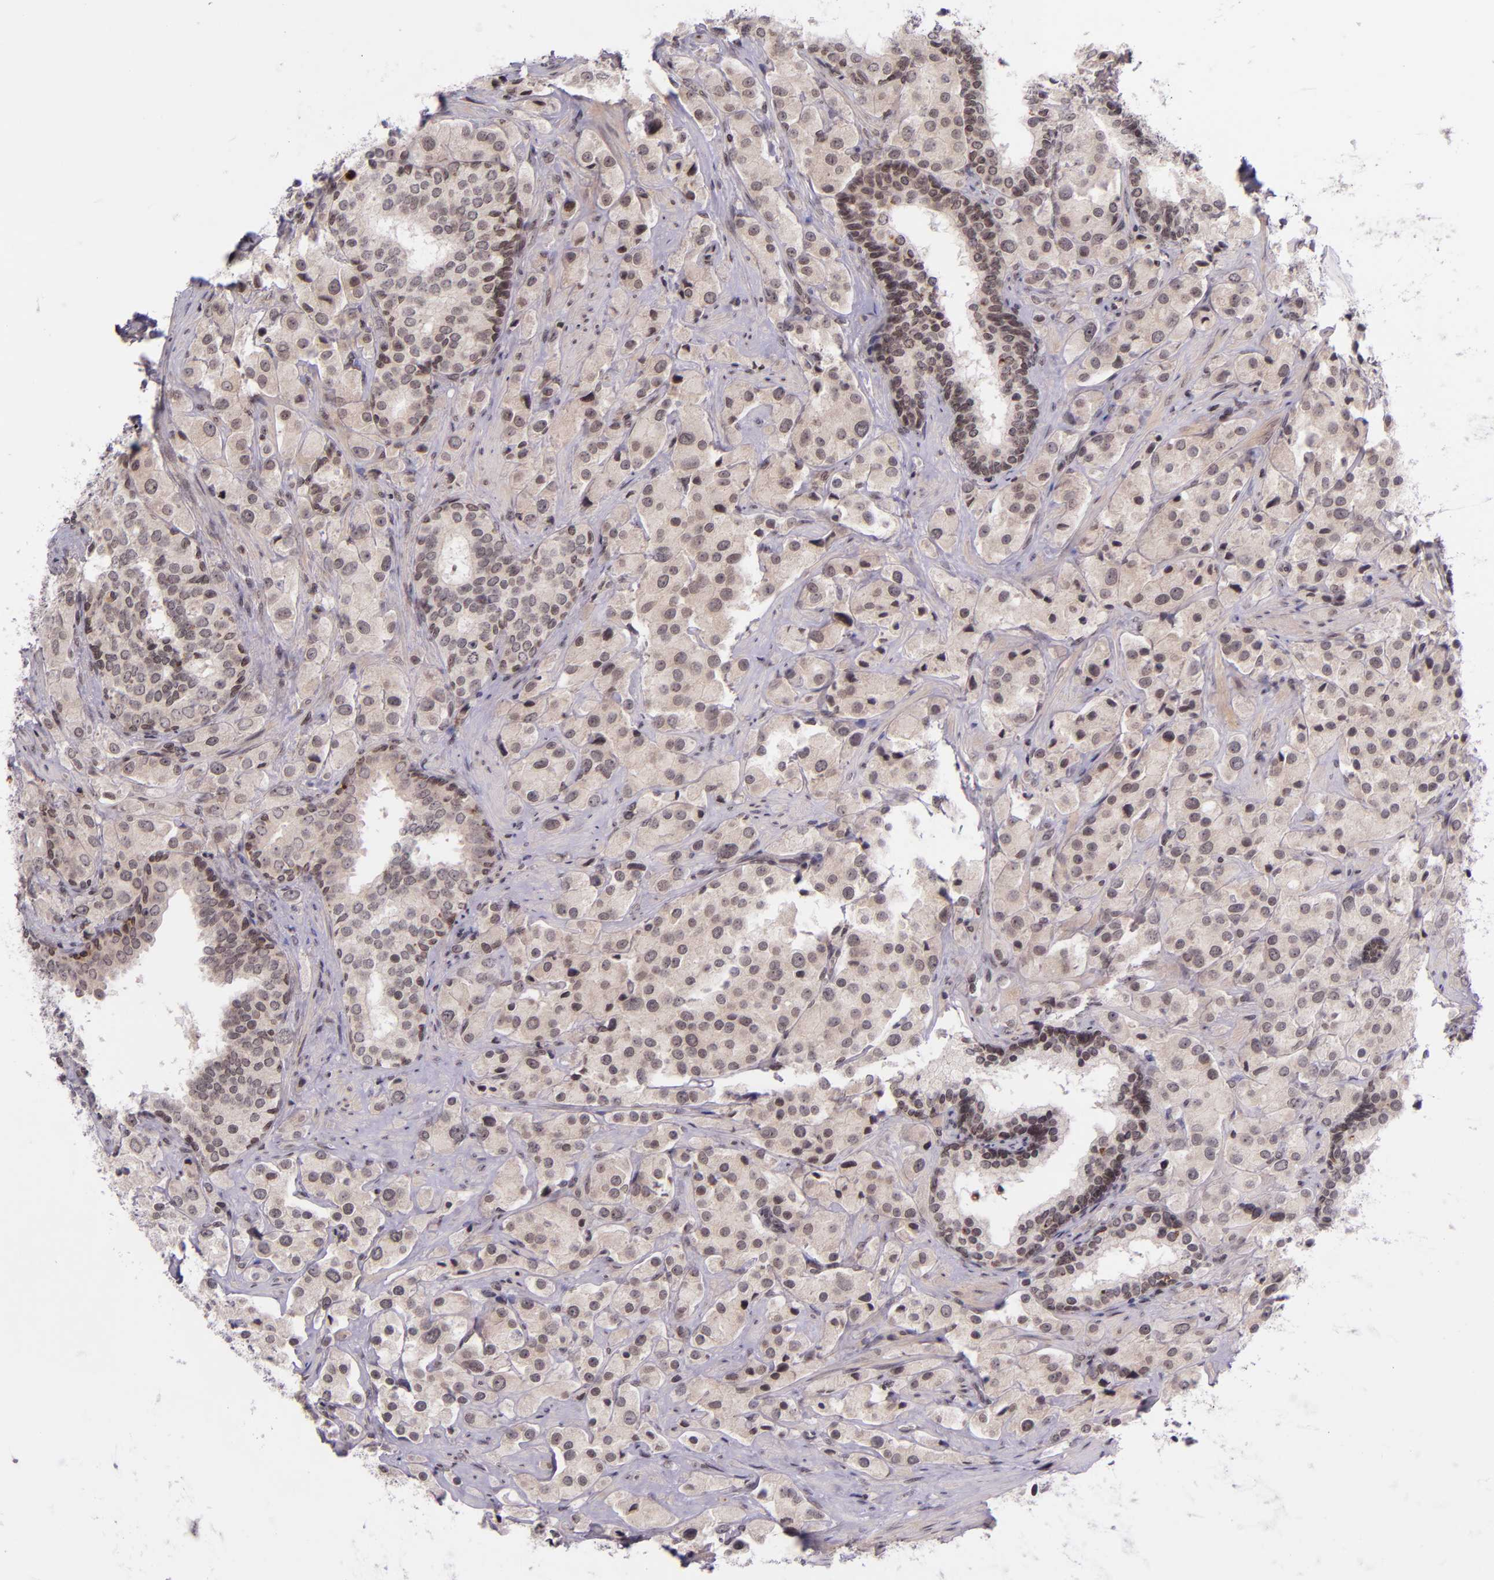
{"staining": {"intensity": "weak", "quantity": ">75%", "location": "cytoplasmic/membranous"}, "tissue": "prostate cancer", "cell_type": "Tumor cells", "image_type": "cancer", "snomed": [{"axis": "morphology", "description": "Adenocarcinoma, Medium grade"}, {"axis": "topography", "description": "Prostate"}], "caption": "A photomicrograph of medium-grade adenocarcinoma (prostate) stained for a protein reveals weak cytoplasmic/membranous brown staining in tumor cells.", "gene": "SELL", "patient": {"sex": "male", "age": 70}}